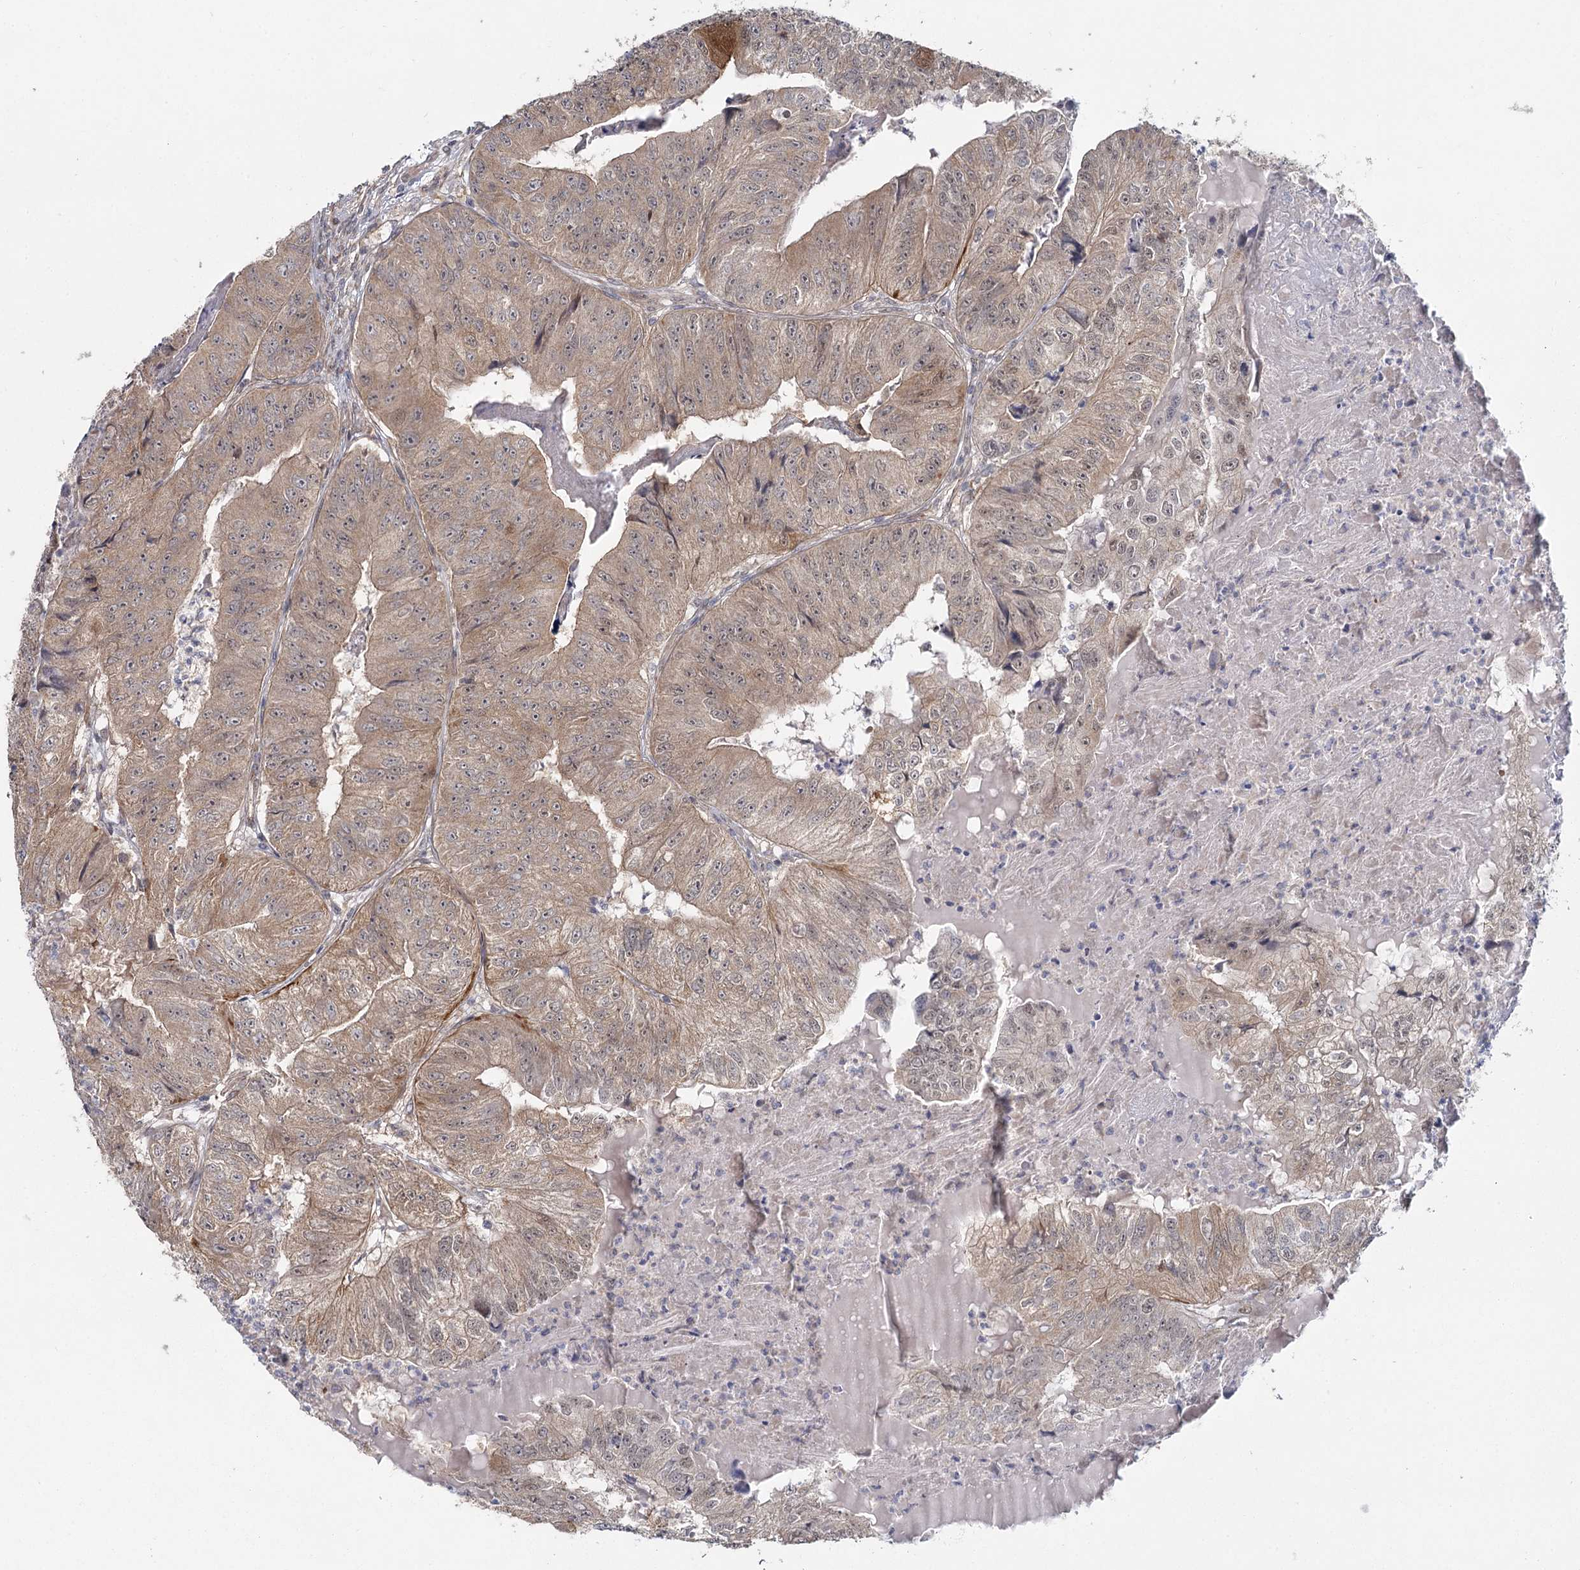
{"staining": {"intensity": "moderate", "quantity": ">75%", "location": "cytoplasmic/membranous"}, "tissue": "colorectal cancer", "cell_type": "Tumor cells", "image_type": "cancer", "snomed": [{"axis": "morphology", "description": "Adenocarcinoma, NOS"}, {"axis": "topography", "description": "Colon"}], "caption": "Protein expression by immunohistochemistry shows moderate cytoplasmic/membranous staining in approximately >75% of tumor cells in colorectal cancer.", "gene": "TBC1D9B", "patient": {"sex": "female", "age": 67}}